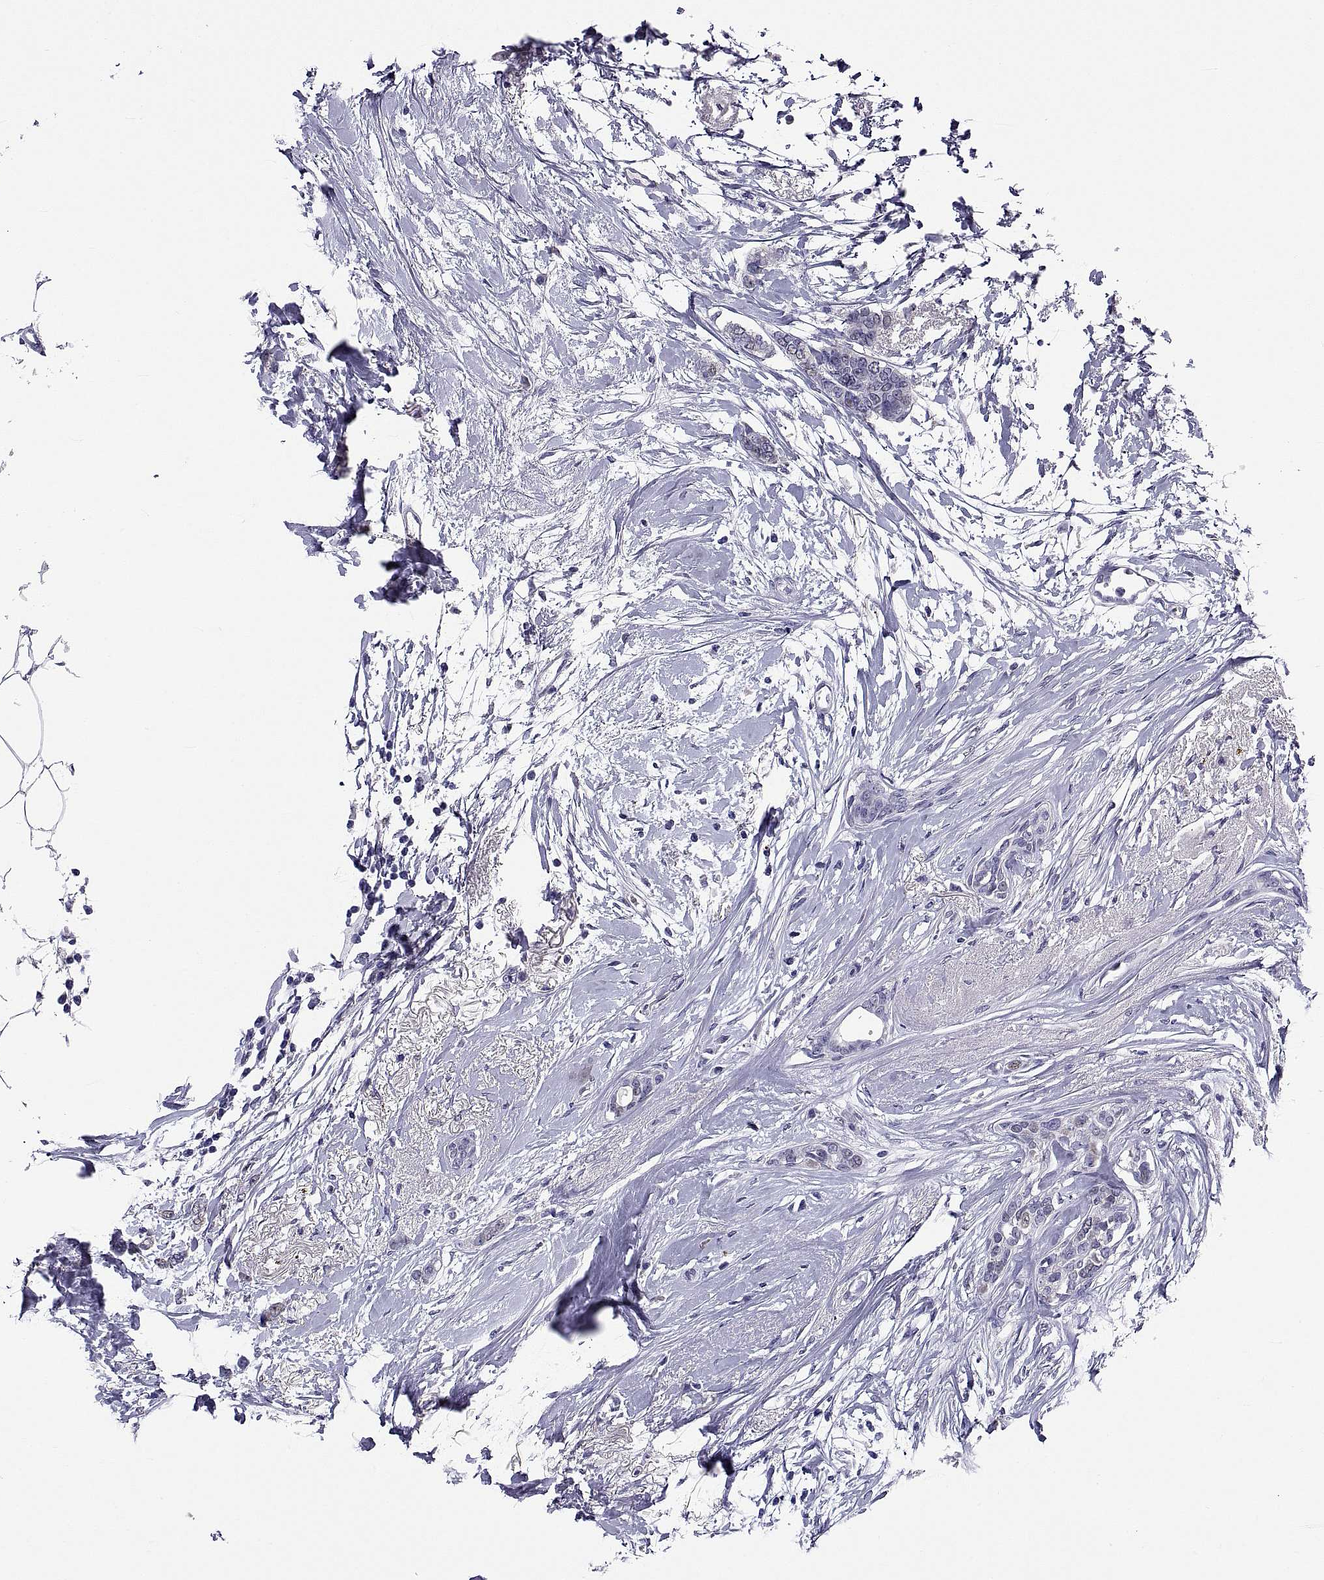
{"staining": {"intensity": "negative", "quantity": "none", "location": "none"}, "tissue": "breast cancer", "cell_type": "Tumor cells", "image_type": "cancer", "snomed": [{"axis": "morphology", "description": "Duct carcinoma"}, {"axis": "topography", "description": "Breast"}], "caption": "An immunohistochemistry photomicrograph of breast infiltrating ductal carcinoma is shown. There is no staining in tumor cells of breast infiltrating ductal carcinoma.", "gene": "TGFBR3L", "patient": {"sex": "female", "age": 40}}